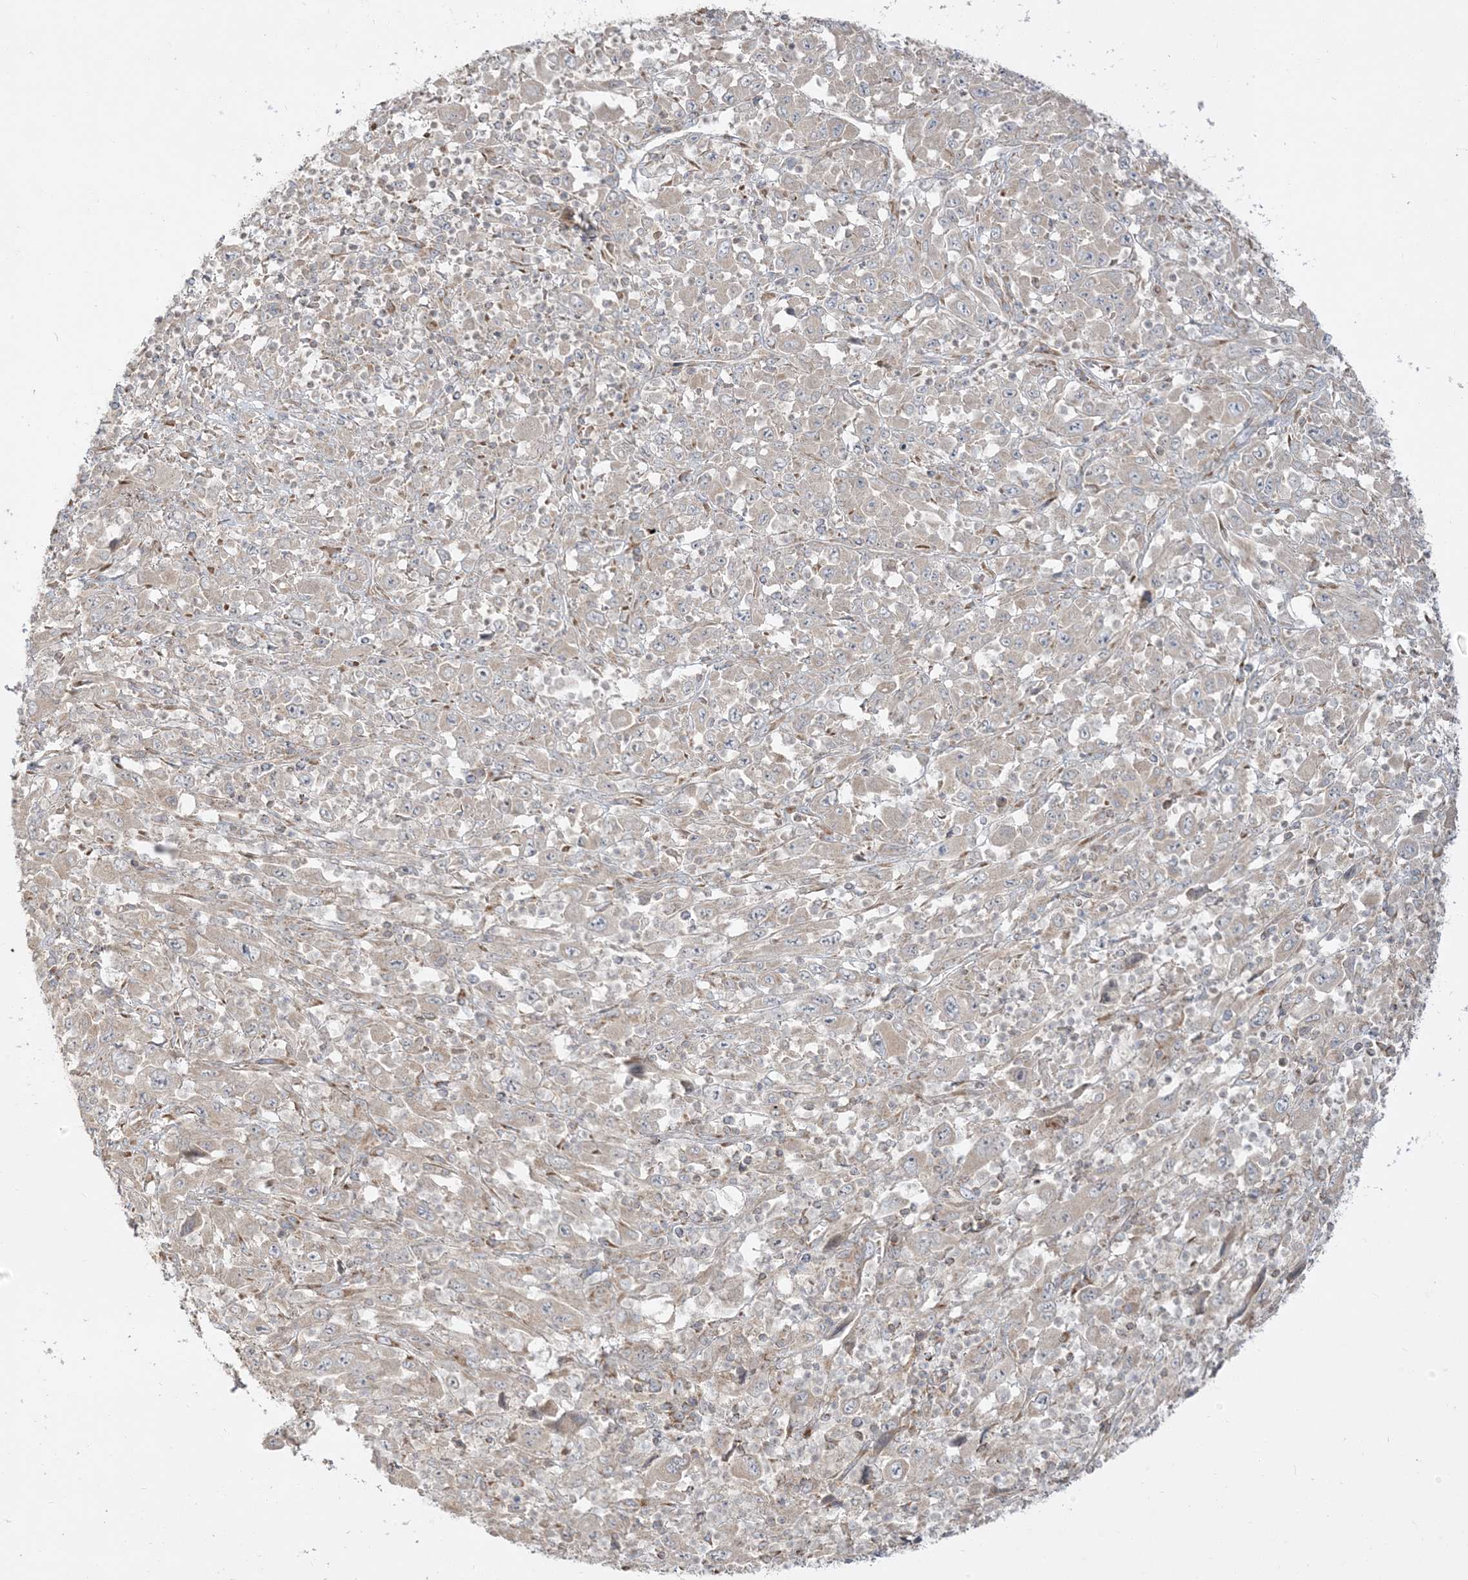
{"staining": {"intensity": "weak", "quantity": "<25%", "location": "cytoplasmic/membranous"}, "tissue": "melanoma", "cell_type": "Tumor cells", "image_type": "cancer", "snomed": [{"axis": "morphology", "description": "Malignant melanoma, Metastatic site"}, {"axis": "topography", "description": "Skin"}], "caption": "Histopathology image shows no protein positivity in tumor cells of malignant melanoma (metastatic site) tissue.", "gene": "AARS2", "patient": {"sex": "female", "age": 56}}